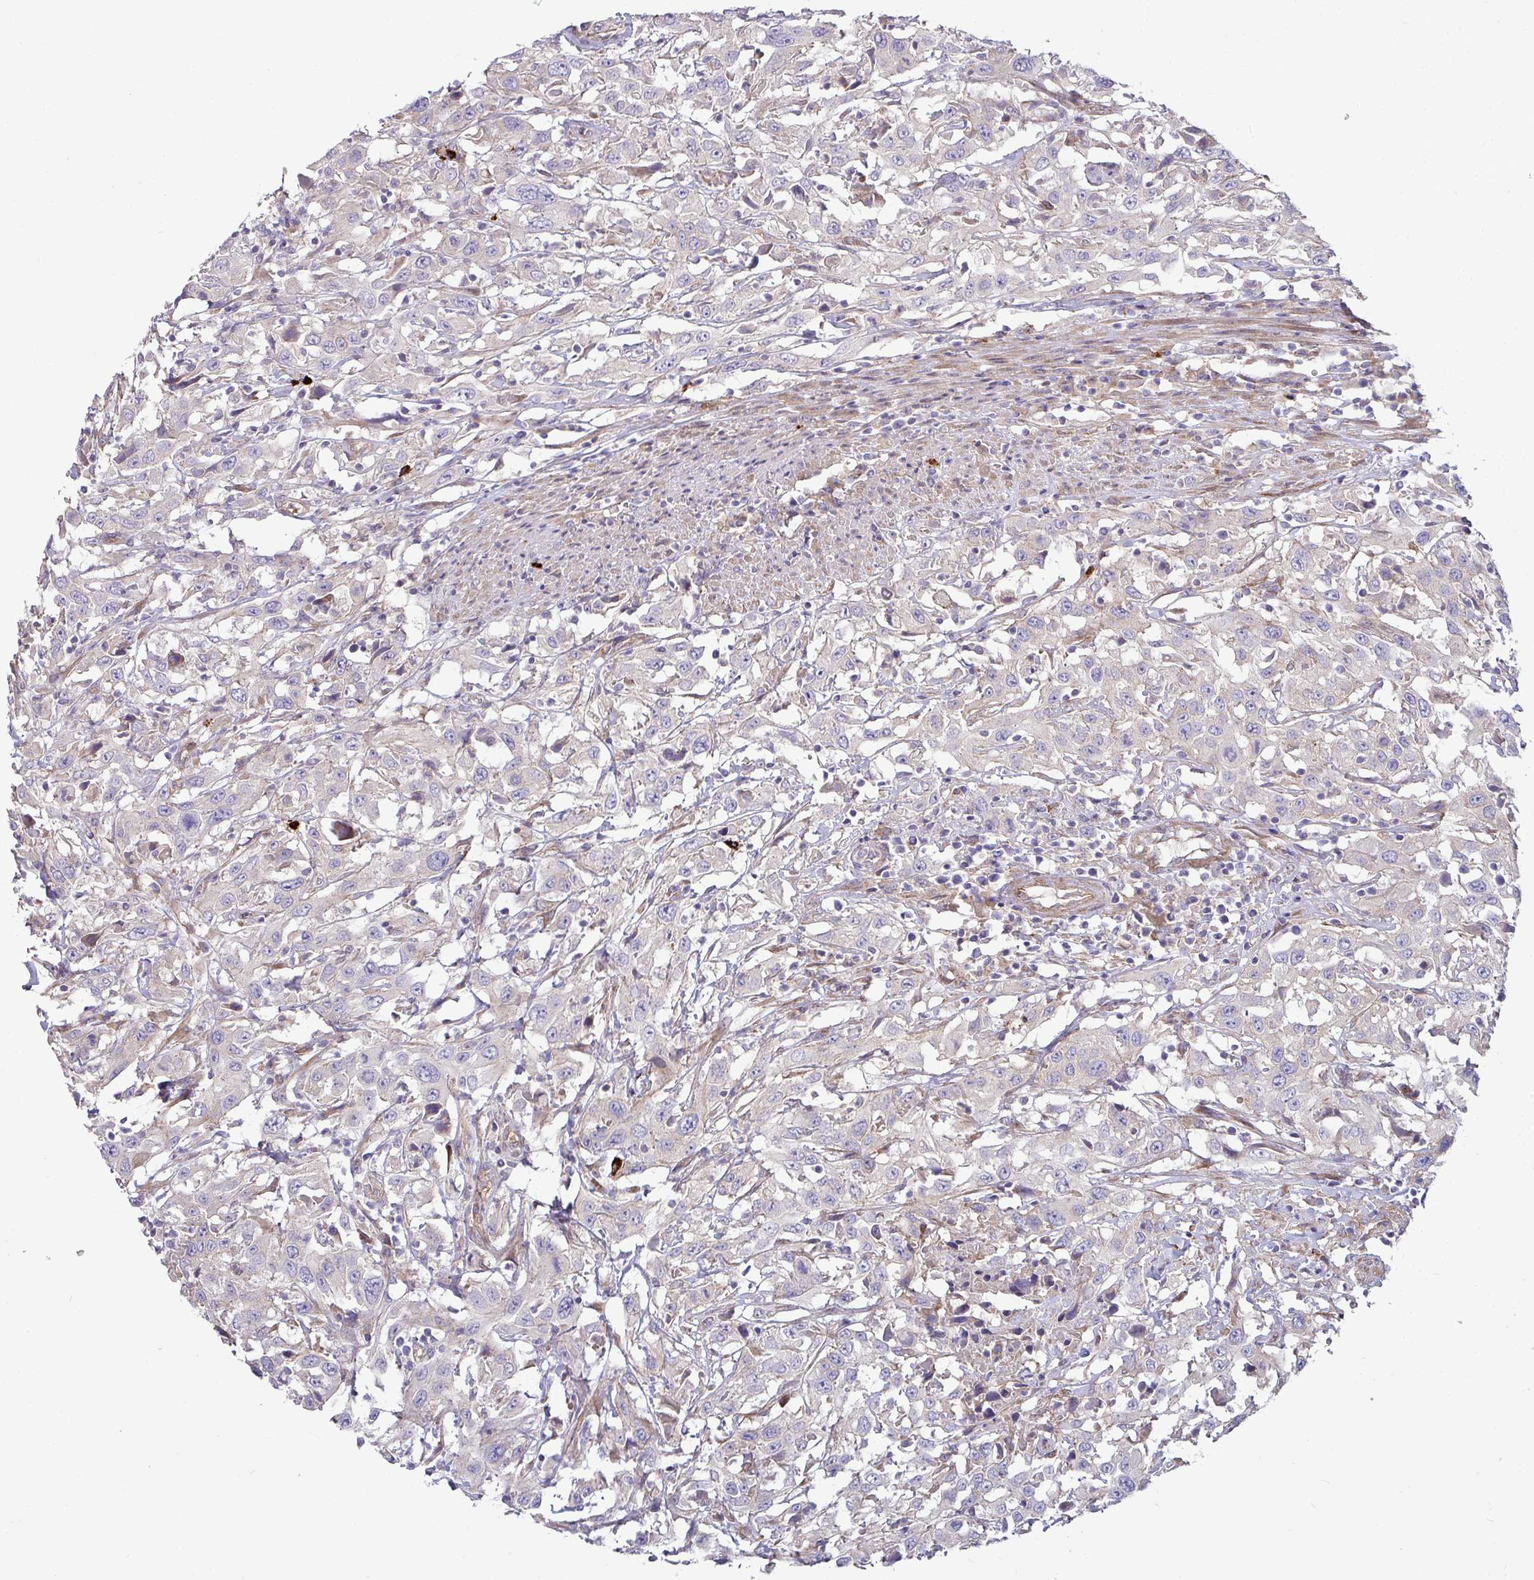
{"staining": {"intensity": "negative", "quantity": "none", "location": "none"}, "tissue": "urothelial cancer", "cell_type": "Tumor cells", "image_type": "cancer", "snomed": [{"axis": "morphology", "description": "Urothelial carcinoma, High grade"}, {"axis": "topography", "description": "Urinary bladder"}], "caption": "Urothelial cancer was stained to show a protein in brown. There is no significant expression in tumor cells.", "gene": "SH2D1B", "patient": {"sex": "male", "age": 61}}